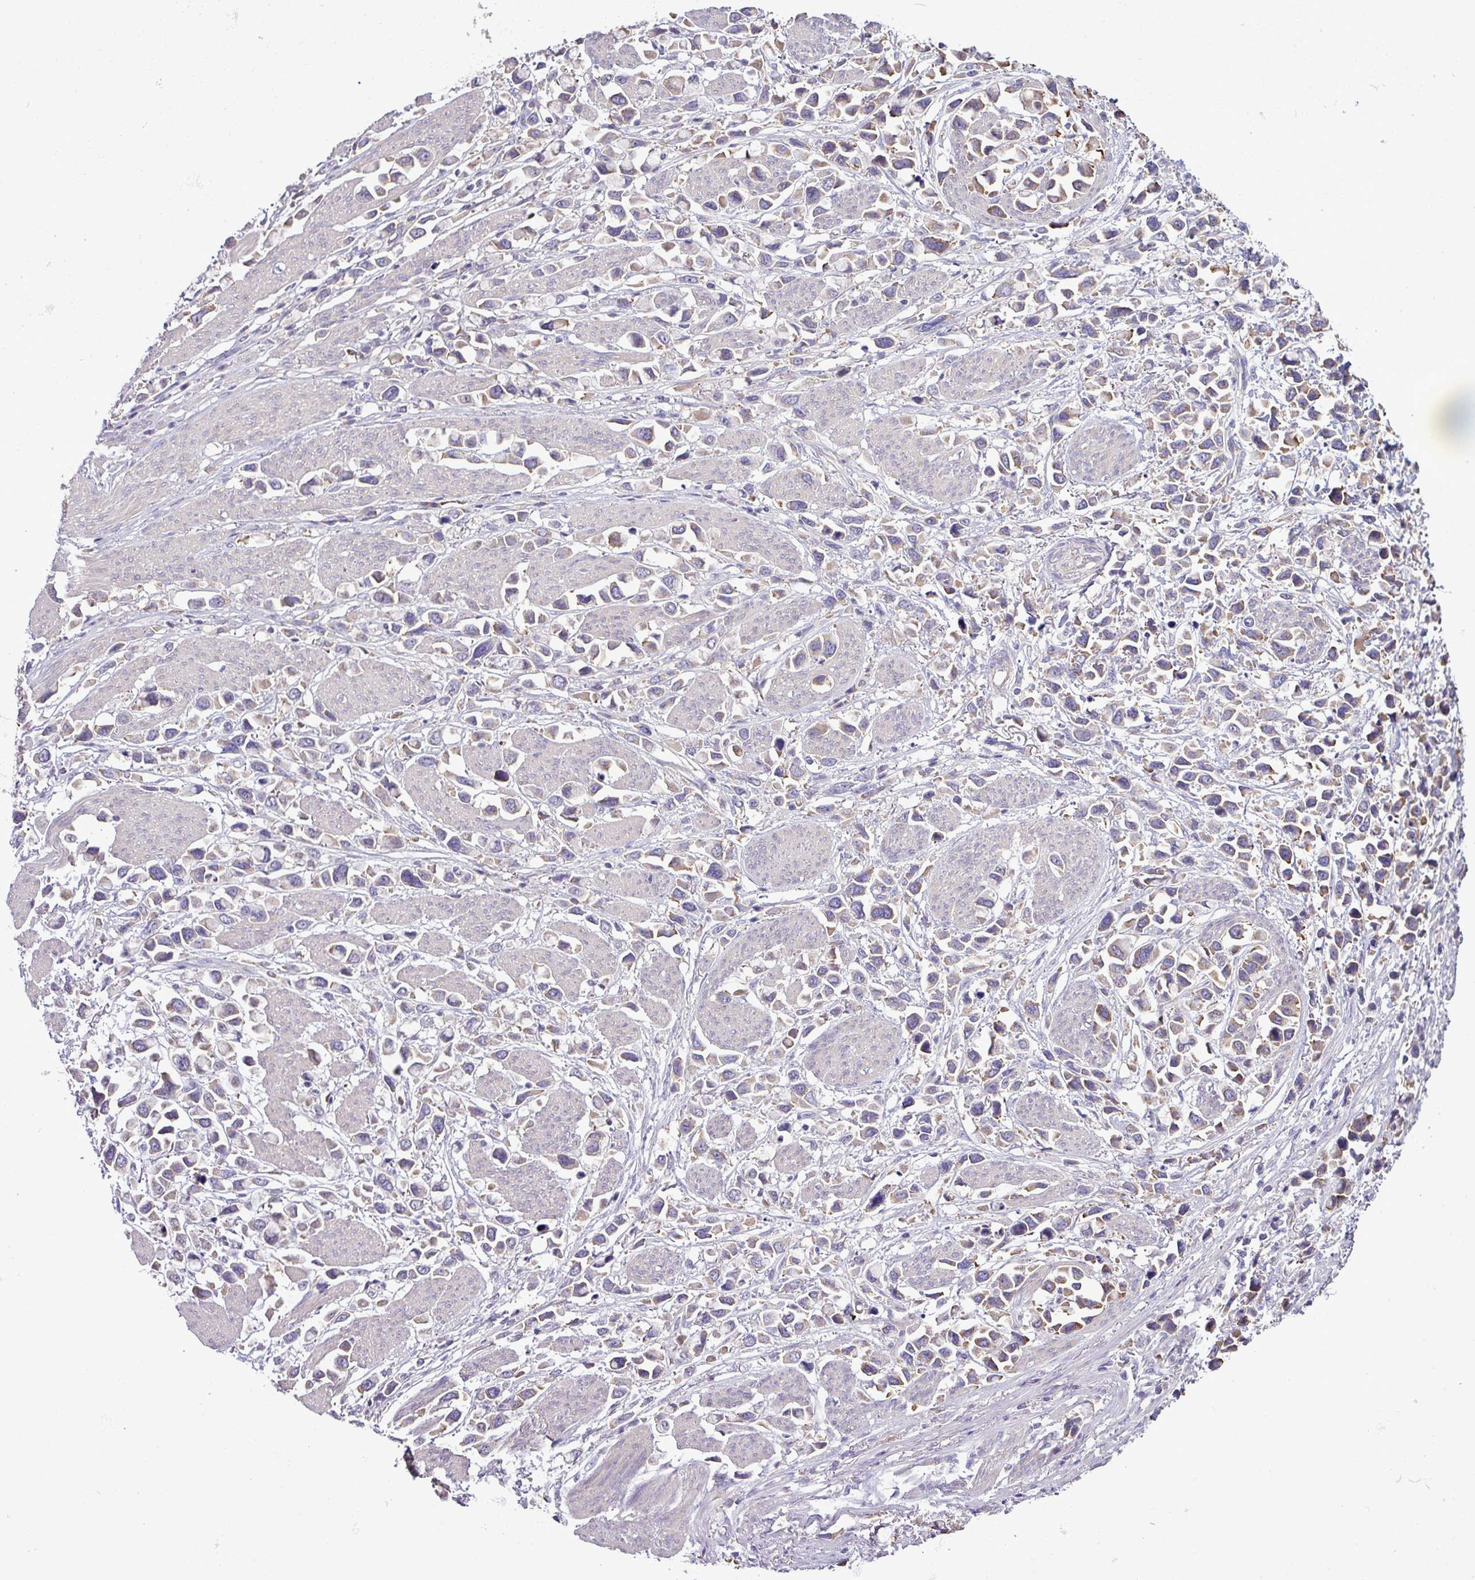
{"staining": {"intensity": "moderate", "quantity": "25%-75%", "location": "cytoplasmic/membranous"}, "tissue": "stomach cancer", "cell_type": "Tumor cells", "image_type": "cancer", "snomed": [{"axis": "morphology", "description": "Adenocarcinoma, NOS"}, {"axis": "topography", "description": "Stomach"}], "caption": "The immunohistochemical stain shows moderate cytoplasmic/membranous positivity in tumor cells of stomach adenocarcinoma tissue.", "gene": "AGAP5", "patient": {"sex": "female", "age": 81}}